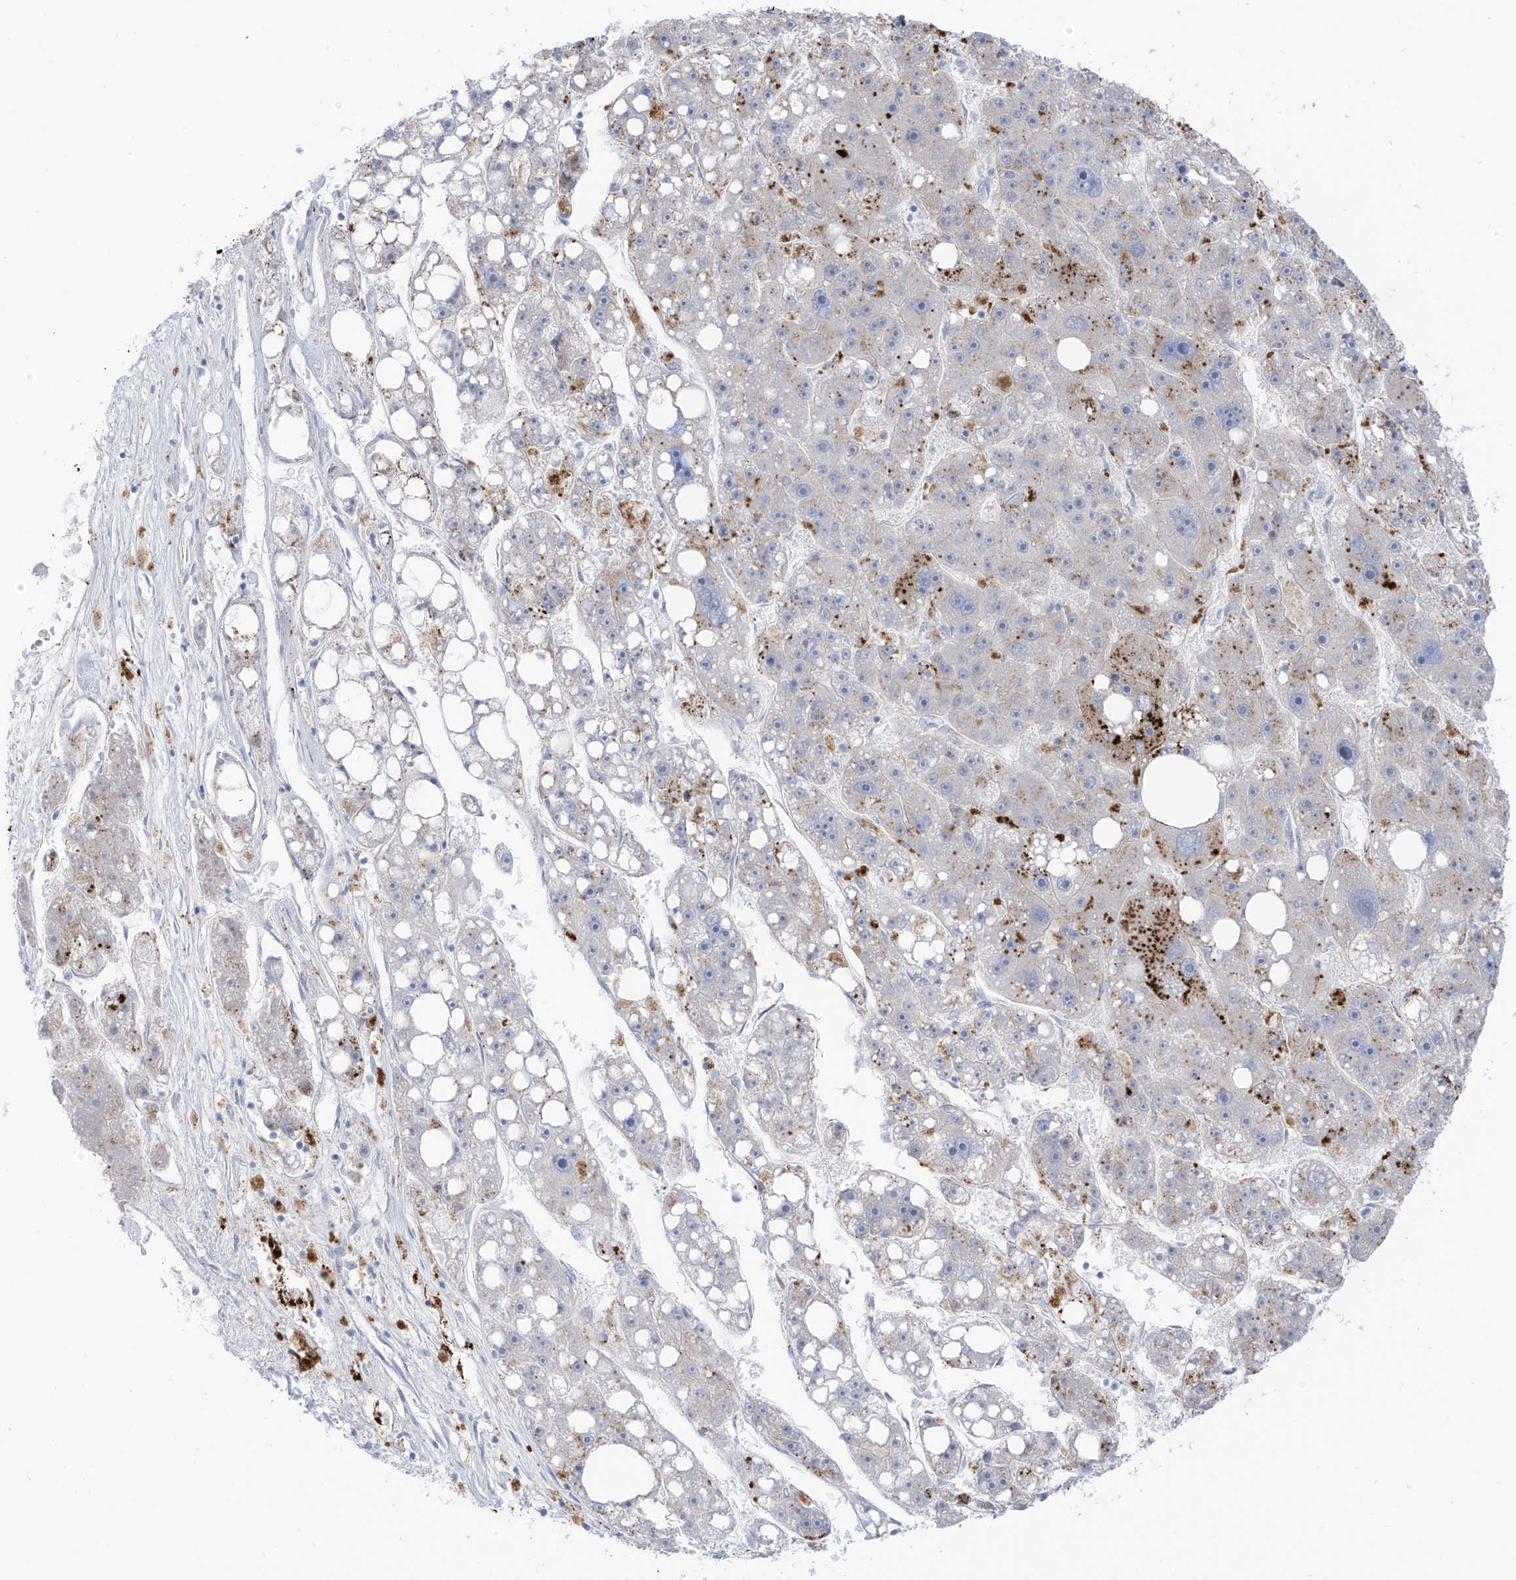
{"staining": {"intensity": "negative", "quantity": "none", "location": "none"}, "tissue": "liver cancer", "cell_type": "Tumor cells", "image_type": "cancer", "snomed": [{"axis": "morphology", "description": "Carcinoma, Hepatocellular, NOS"}, {"axis": "topography", "description": "Liver"}], "caption": "Image shows no significant protein expression in tumor cells of liver cancer.", "gene": "PSPH", "patient": {"sex": "female", "age": 61}}